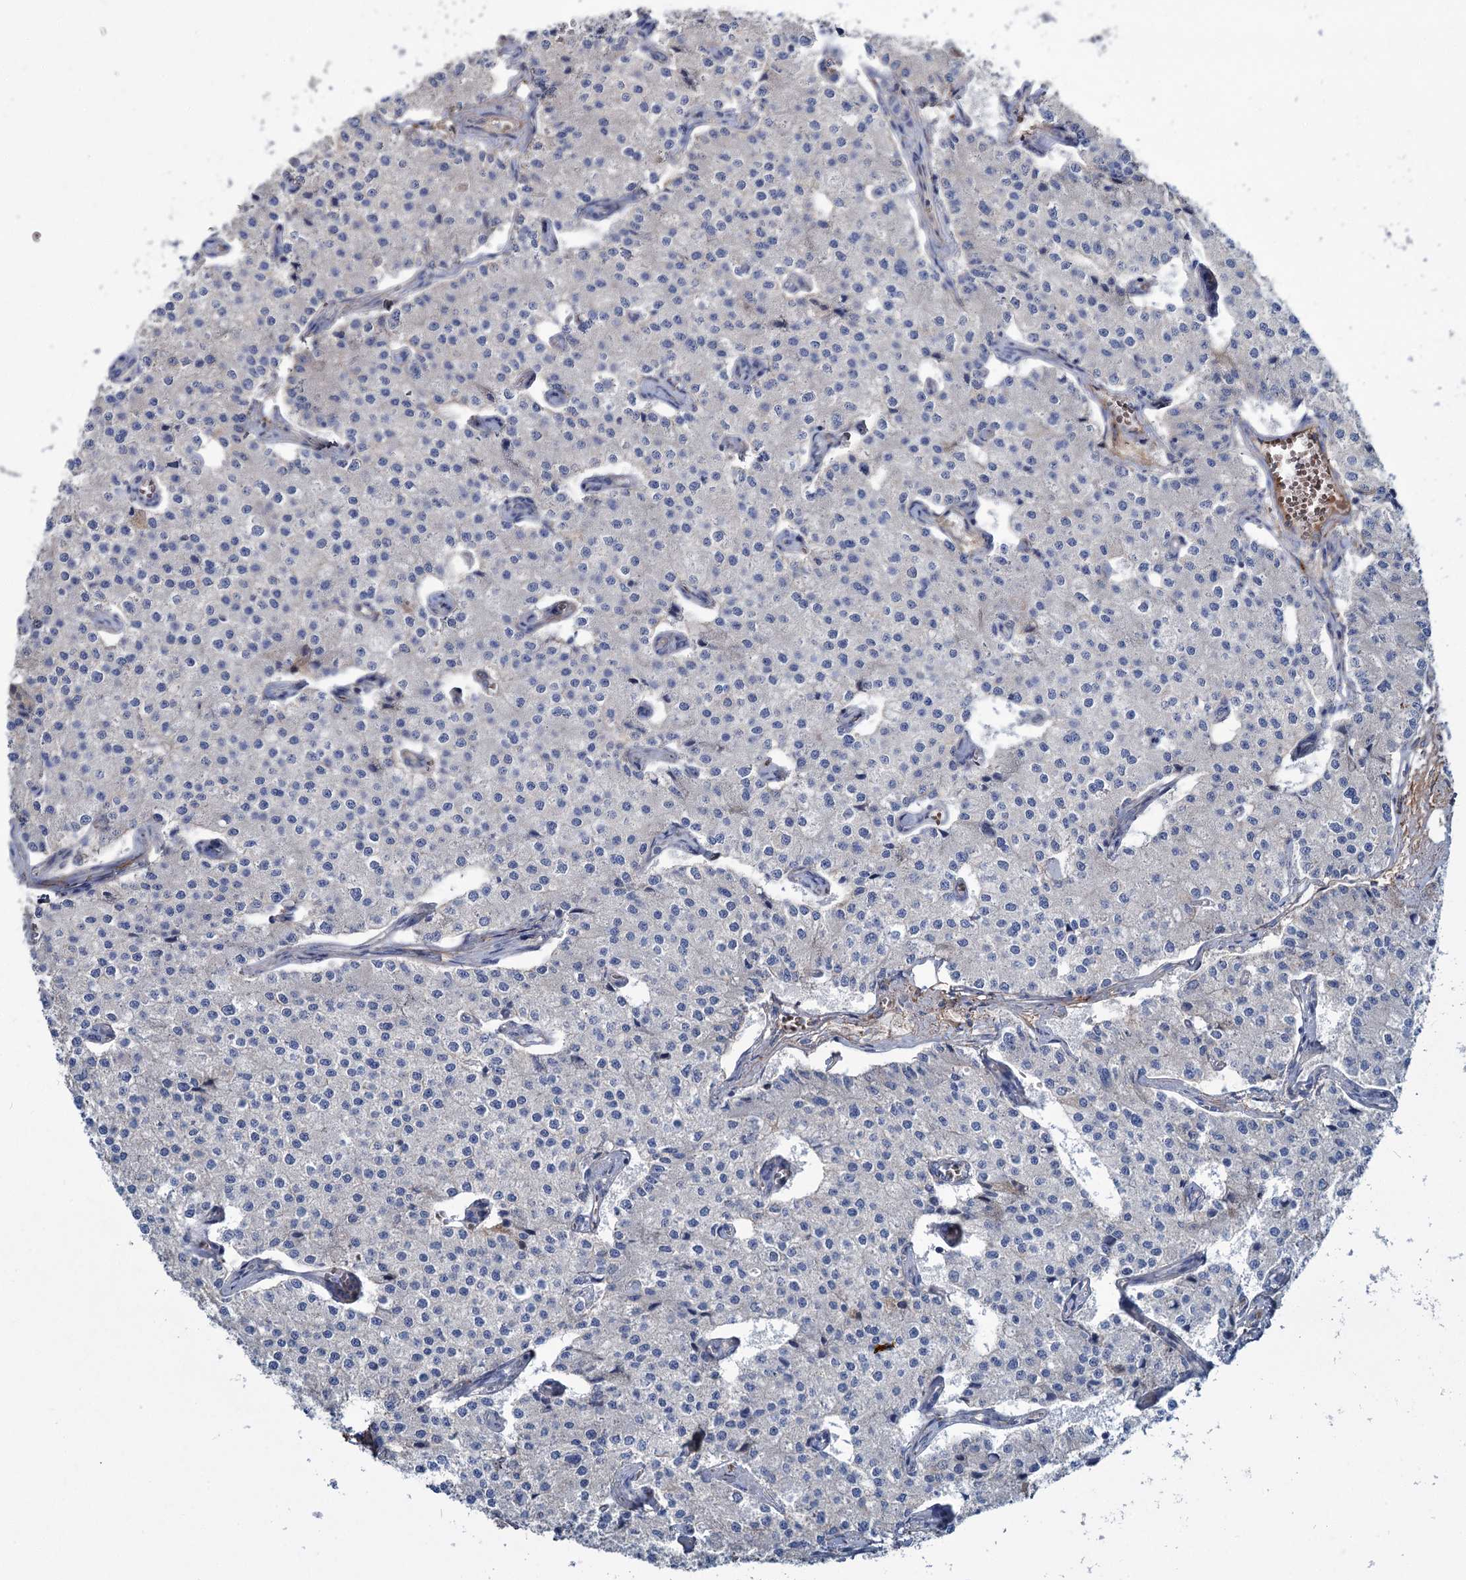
{"staining": {"intensity": "negative", "quantity": "none", "location": "none"}, "tissue": "carcinoid", "cell_type": "Tumor cells", "image_type": "cancer", "snomed": [{"axis": "morphology", "description": "Carcinoid, malignant, NOS"}, {"axis": "topography", "description": "Colon"}], "caption": "The photomicrograph demonstrates no significant positivity in tumor cells of carcinoid.", "gene": "URAD", "patient": {"sex": "female", "age": 52}}